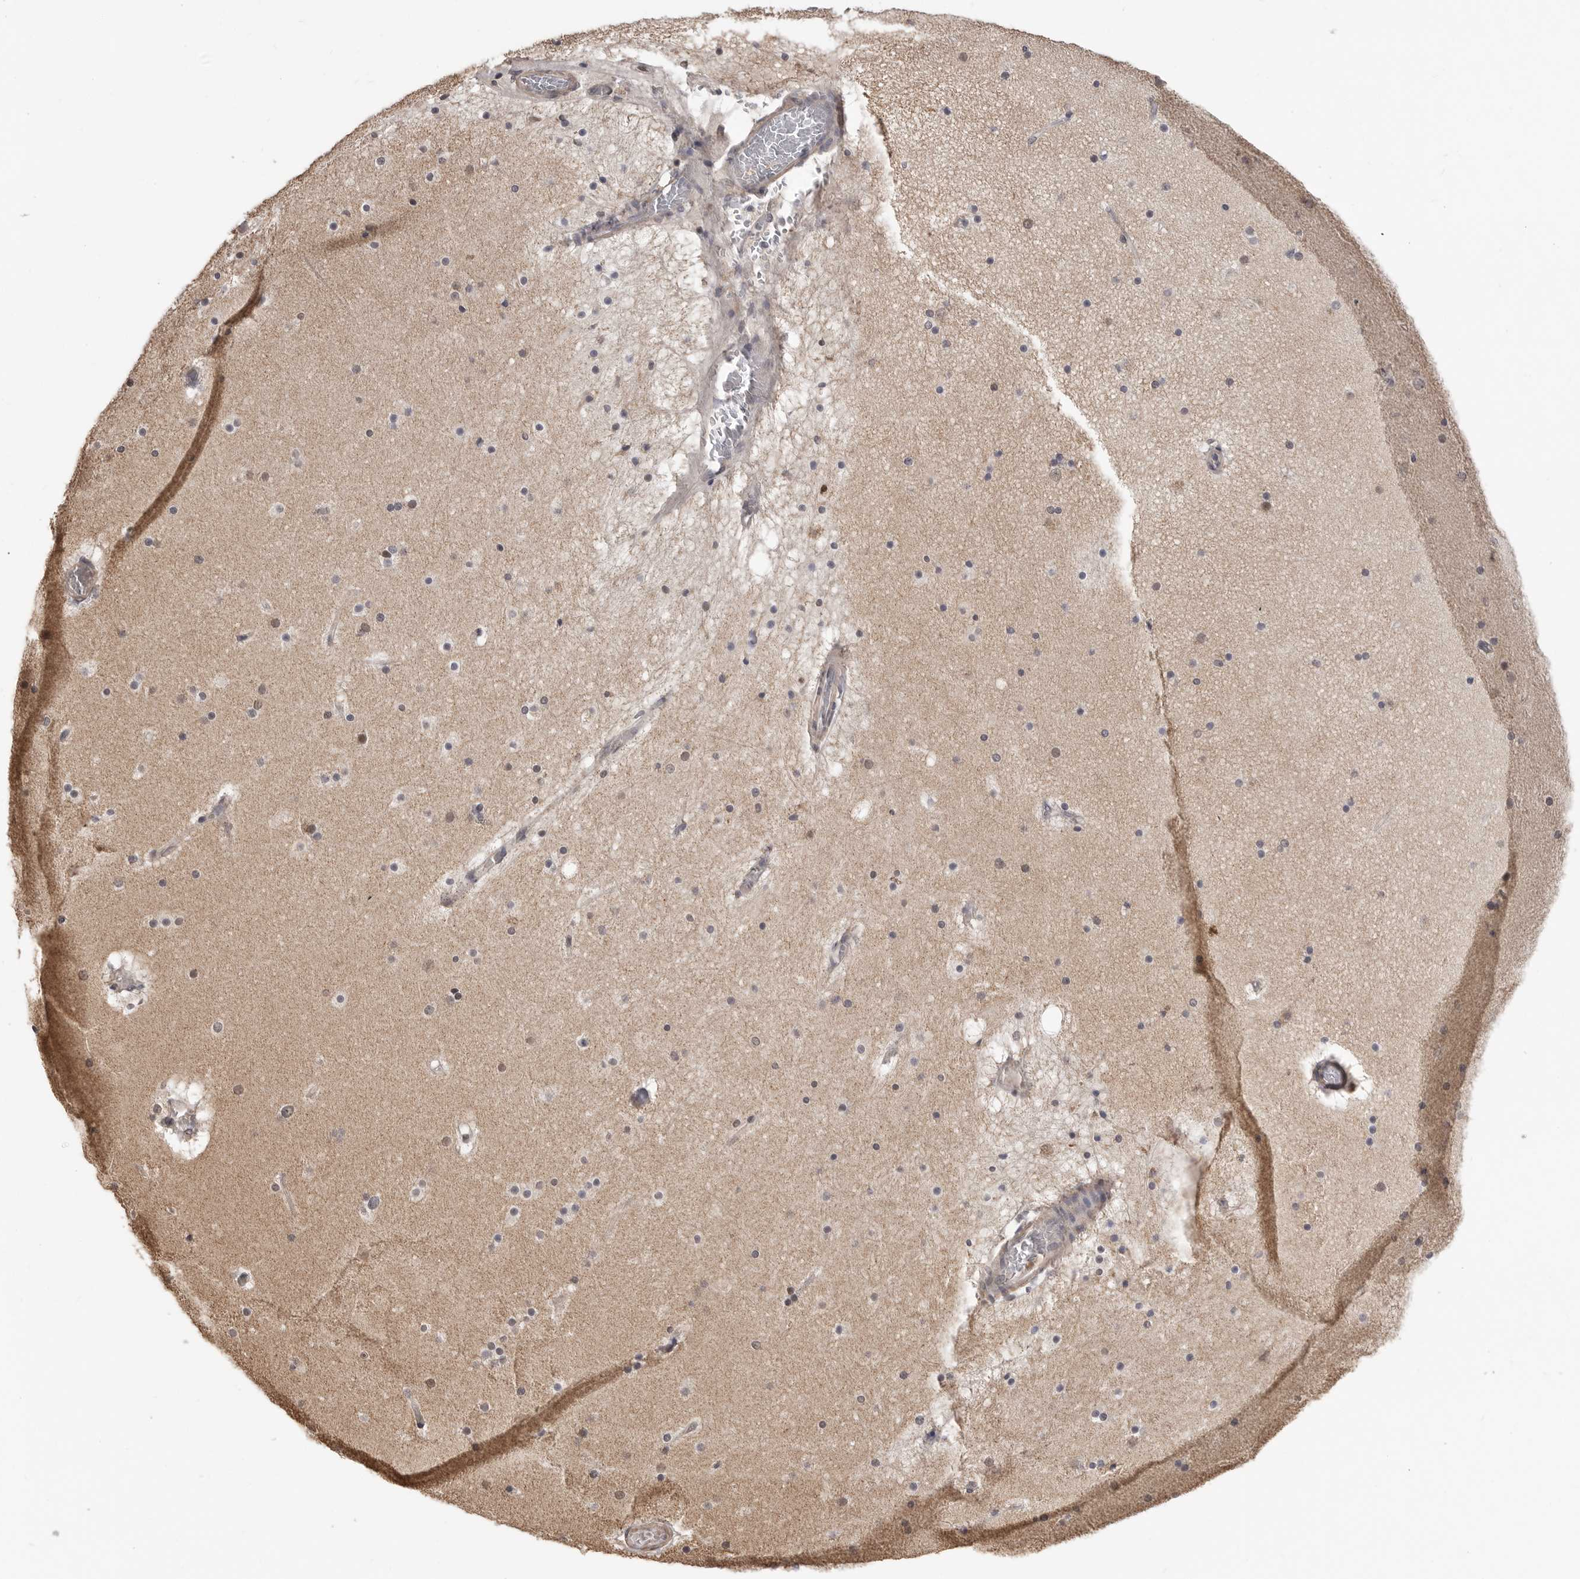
{"staining": {"intensity": "negative", "quantity": "none", "location": "none"}, "tissue": "cerebral cortex", "cell_type": "Endothelial cells", "image_type": "normal", "snomed": [{"axis": "morphology", "description": "Normal tissue, NOS"}, {"axis": "topography", "description": "Cerebral cortex"}], "caption": "IHC image of unremarkable human cerebral cortex stained for a protein (brown), which exhibits no positivity in endothelial cells.", "gene": "SMARCC1", "patient": {"sex": "male", "age": 57}}